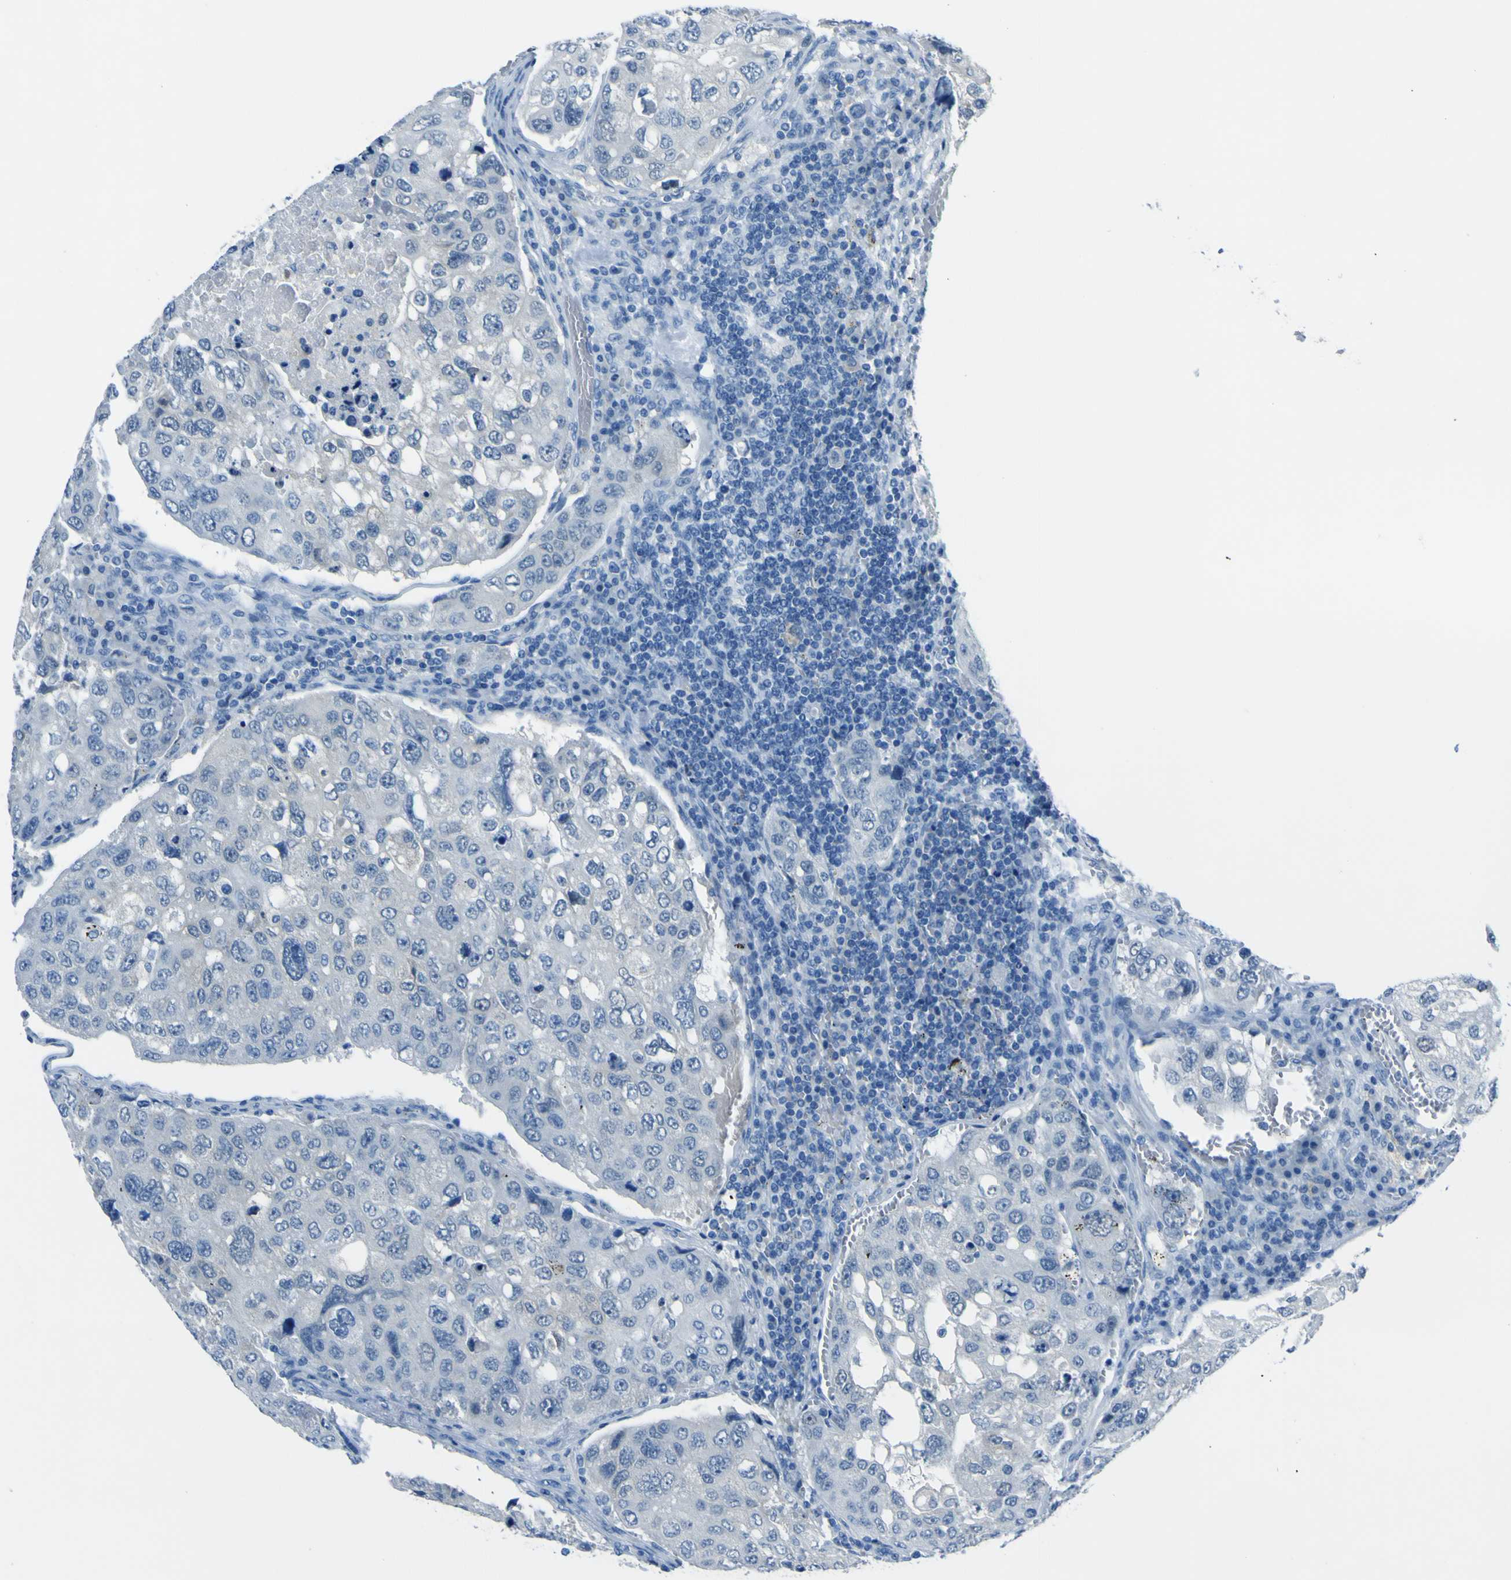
{"staining": {"intensity": "negative", "quantity": "none", "location": "none"}, "tissue": "urothelial cancer", "cell_type": "Tumor cells", "image_type": "cancer", "snomed": [{"axis": "morphology", "description": "Urothelial carcinoma, High grade"}, {"axis": "topography", "description": "Lymph node"}, {"axis": "topography", "description": "Urinary bladder"}], "caption": "Human urothelial cancer stained for a protein using immunohistochemistry reveals no expression in tumor cells.", "gene": "PHKG1", "patient": {"sex": "male", "age": 51}}